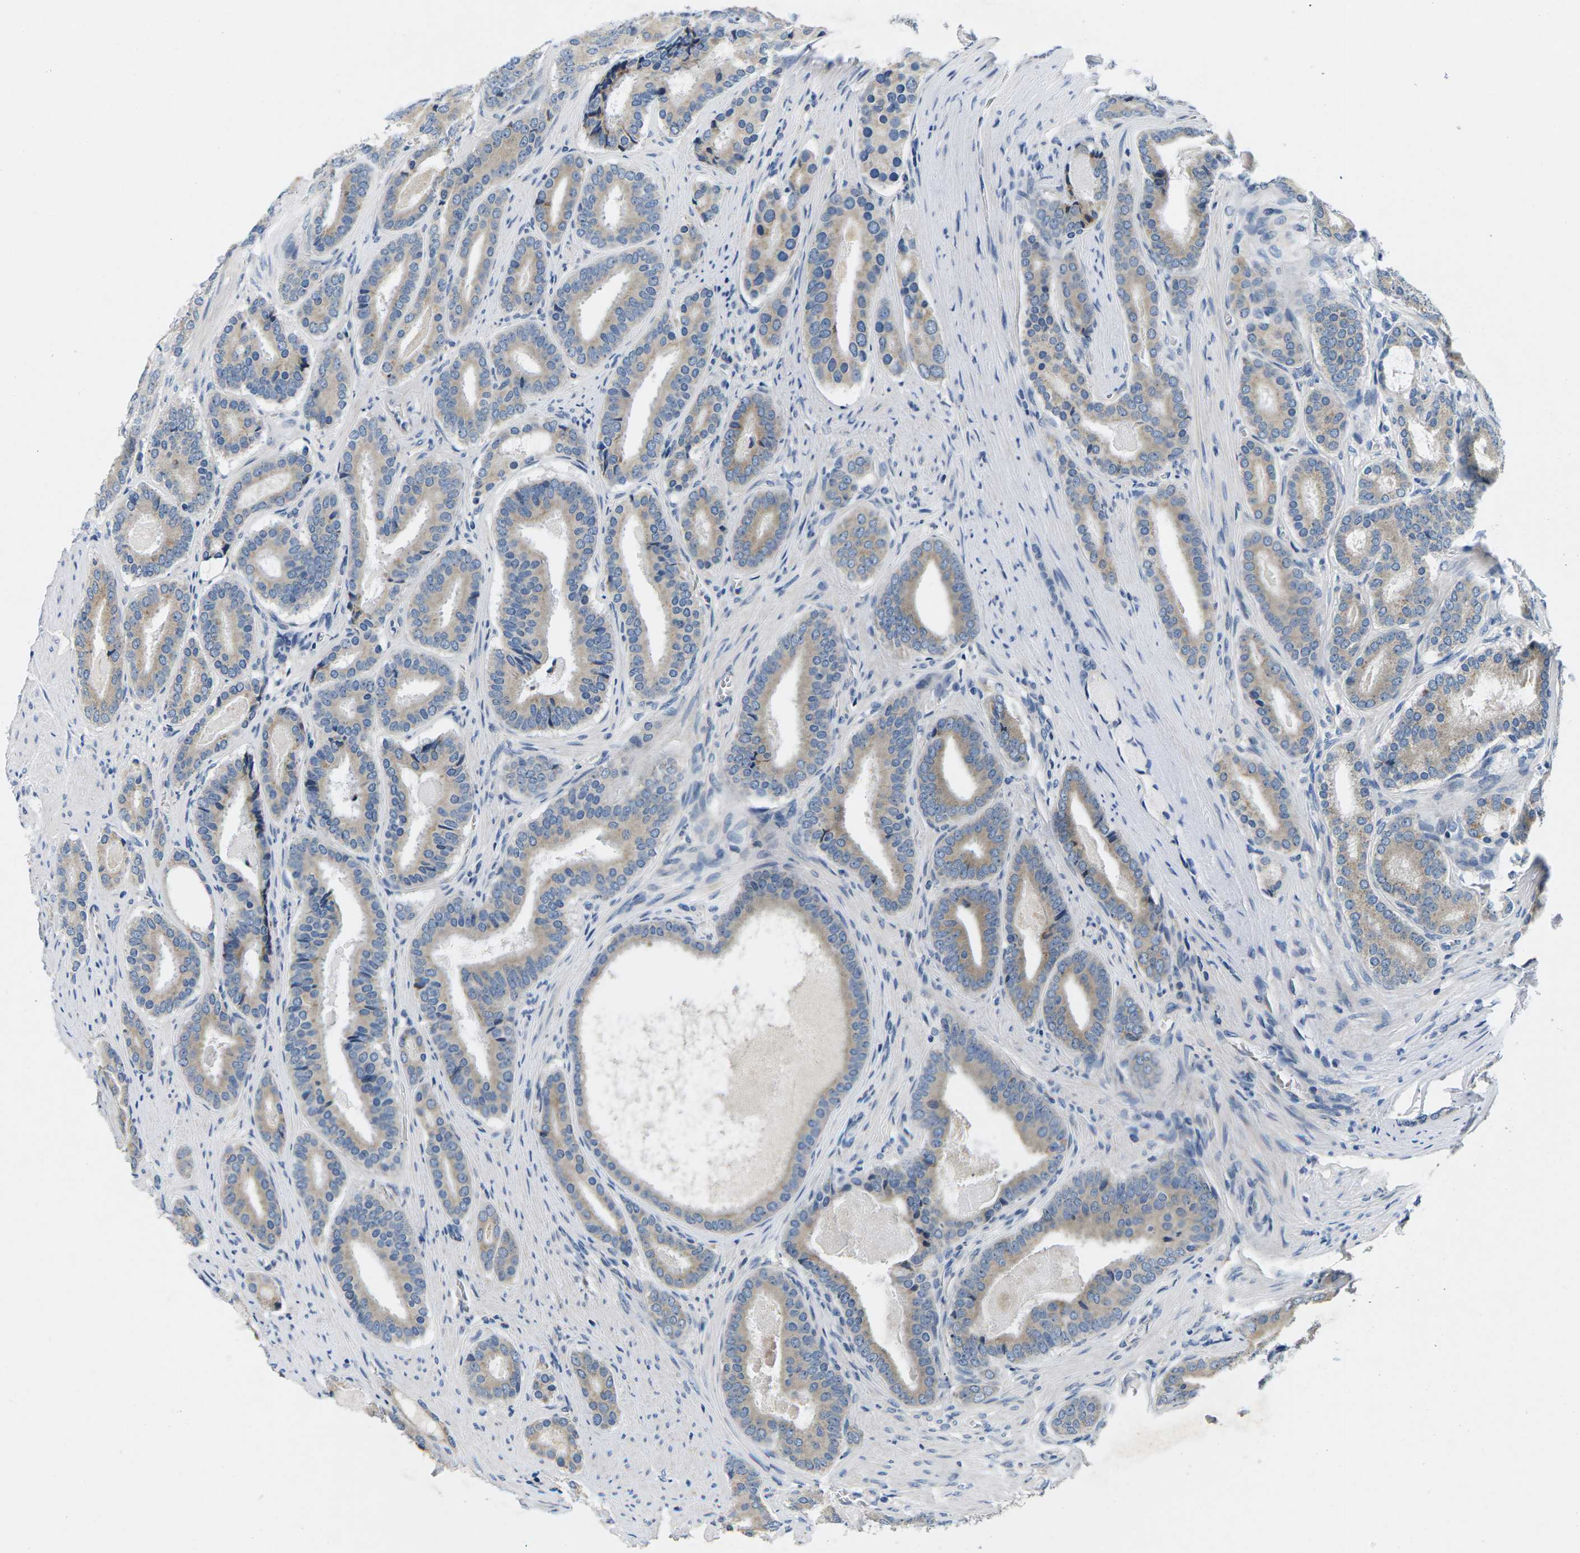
{"staining": {"intensity": "weak", "quantity": "<25%", "location": "cytoplasmic/membranous"}, "tissue": "prostate cancer", "cell_type": "Tumor cells", "image_type": "cancer", "snomed": [{"axis": "morphology", "description": "Adenocarcinoma, High grade"}, {"axis": "topography", "description": "Prostate"}], "caption": "Adenocarcinoma (high-grade) (prostate) was stained to show a protein in brown. There is no significant expression in tumor cells. The staining is performed using DAB brown chromogen with nuclei counter-stained in using hematoxylin.", "gene": "ERGIC3", "patient": {"sex": "male", "age": 60}}